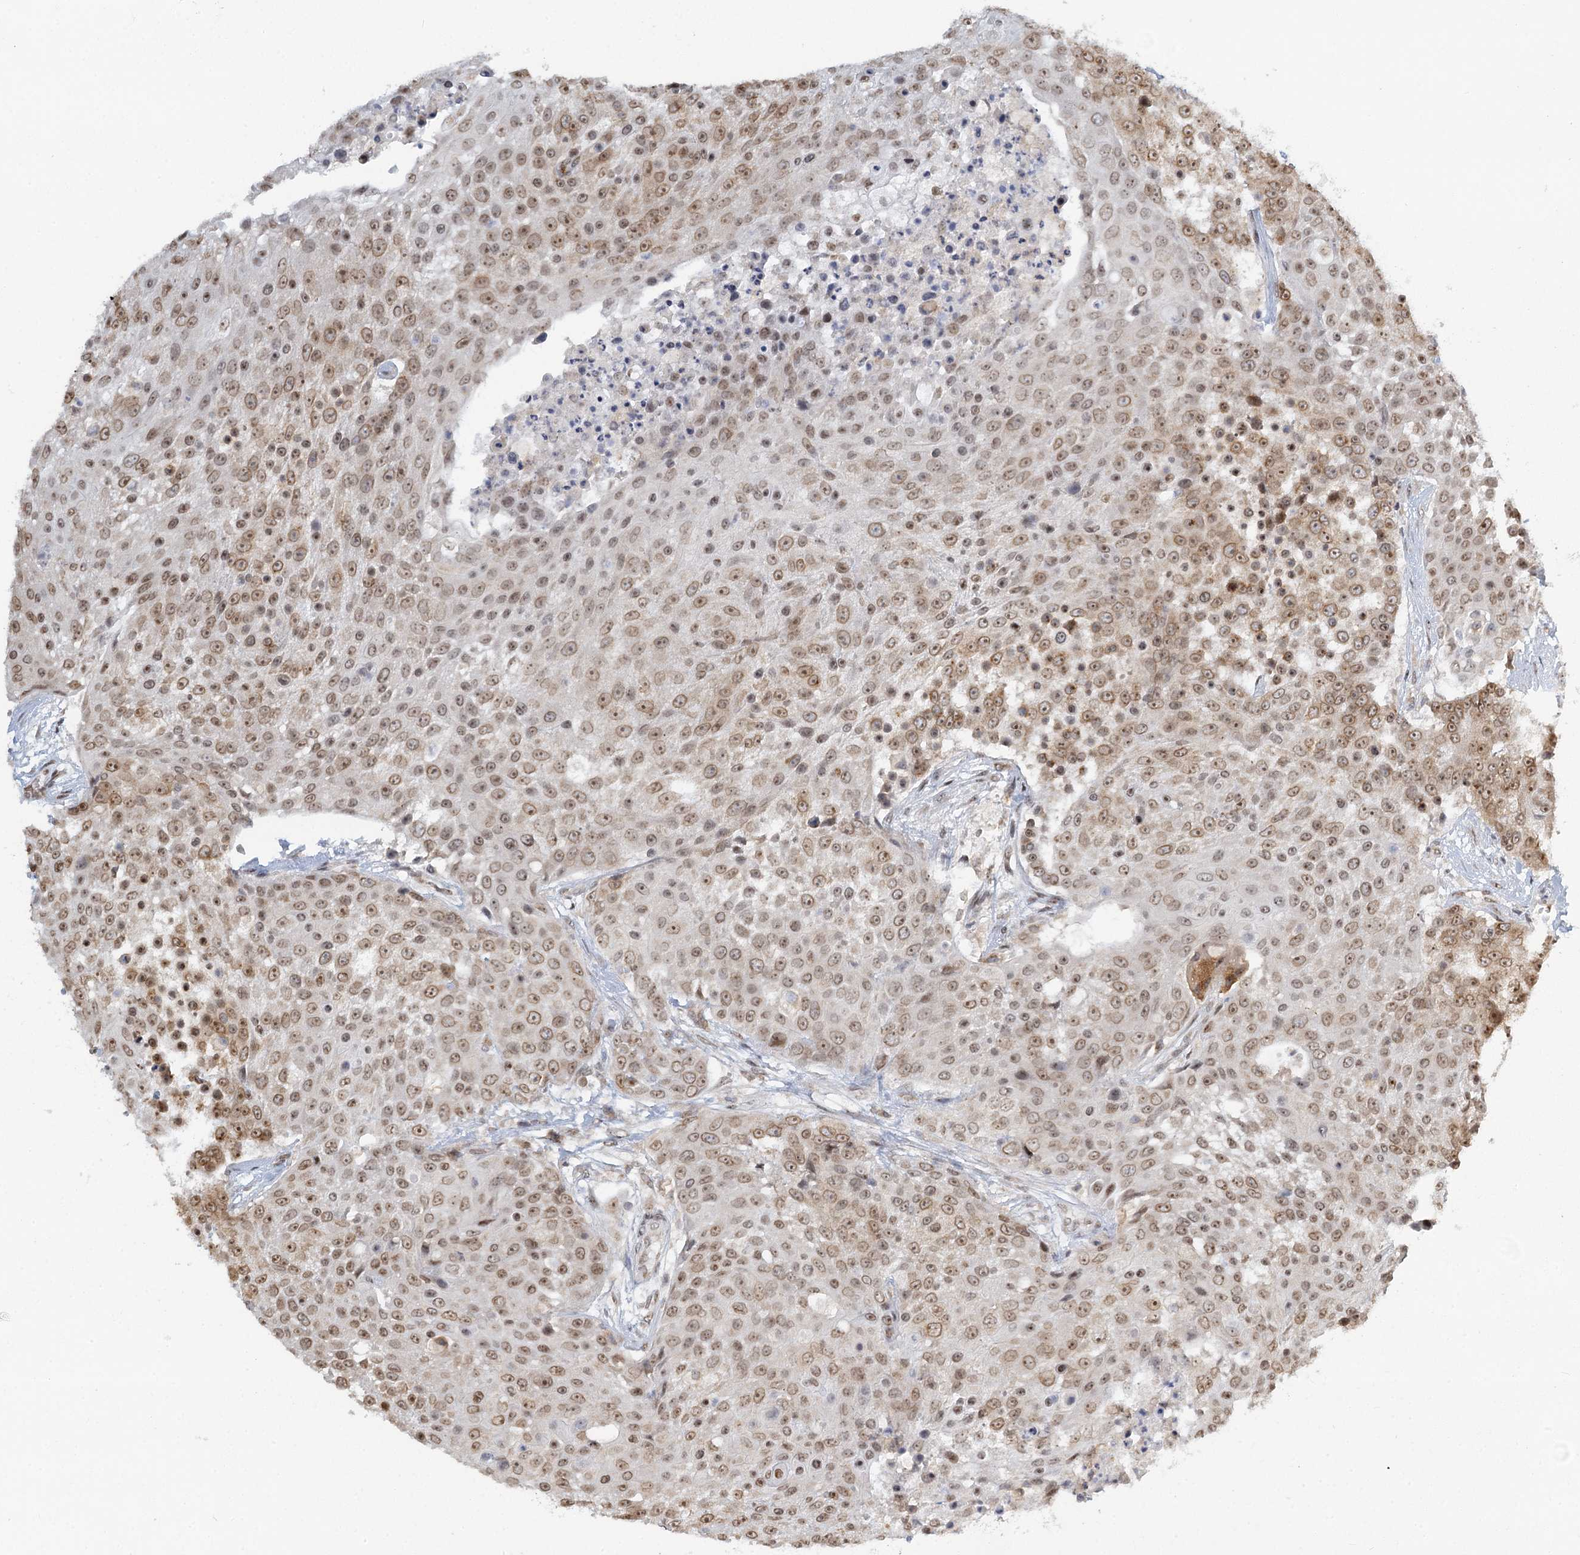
{"staining": {"intensity": "moderate", "quantity": ">75%", "location": "cytoplasmic/membranous,nuclear"}, "tissue": "urothelial cancer", "cell_type": "Tumor cells", "image_type": "cancer", "snomed": [{"axis": "morphology", "description": "Urothelial carcinoma, High grade"}, {"axis": "topography", "description": "Urinary bladder"}], "caption": "The micrograph reveals immunohistochemical staining of urothelial carcinoma (high-grade). There is moderate cytoplasmic/membranous and nuclear staining is appreciated in approximately >75% of tumor cells.", "gene": "TREX1", "patient": {"sex": "female", "age": 63}}